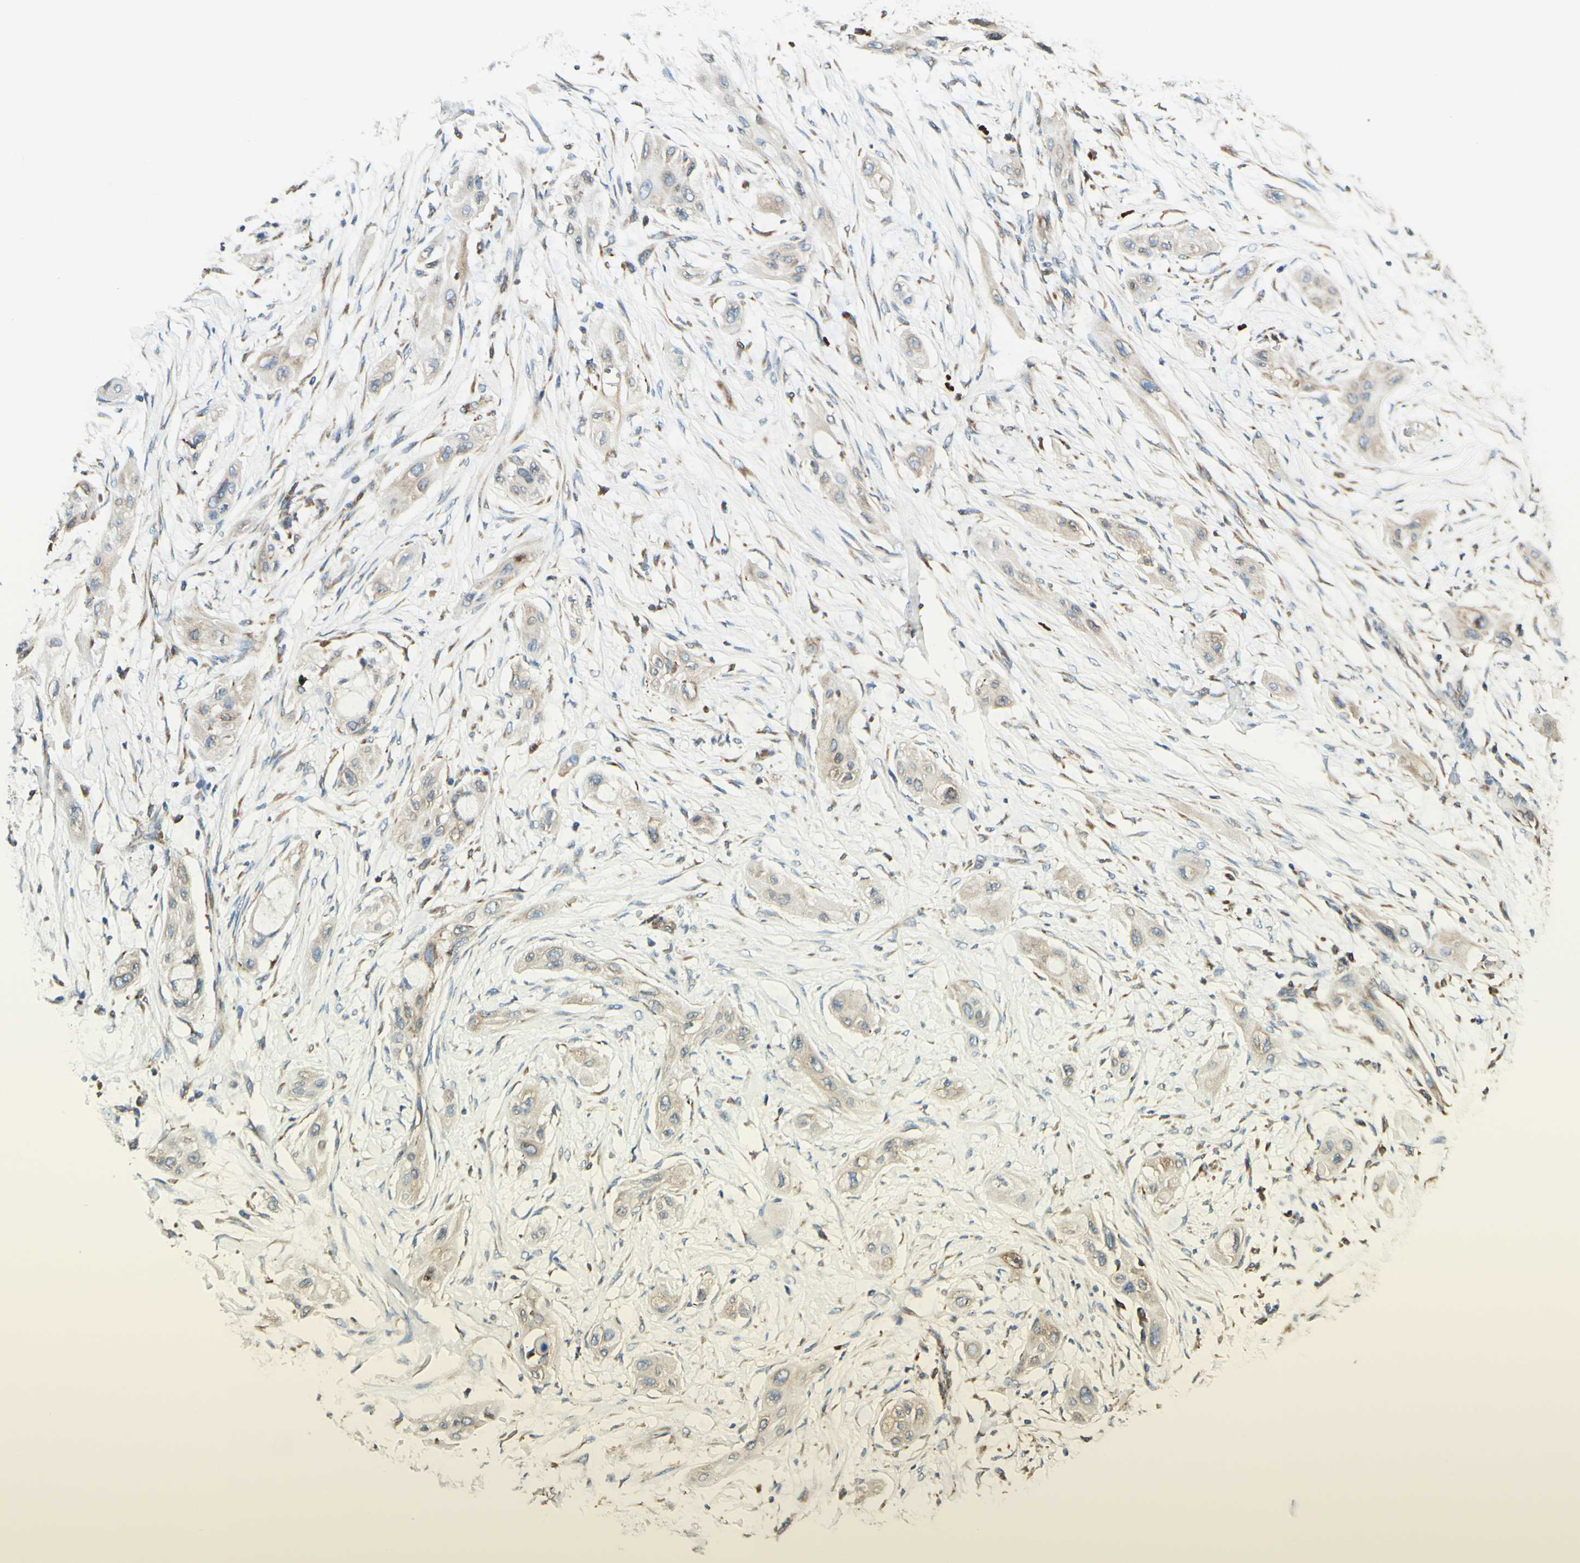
{"staining": {"intensity": "weak", "quantity": ">75%", "location": "cytoplasmic/membranous"}, "tissue": "lung cancer", "cell_type": "Tumor cells", "image_type": "cancer", "snomed": [{"axis": "morphology", "description": "Squamous cell carcinoma, NOS"}, {"axis": "topography", "description": "Lung"}], "caption": "Lung cancer stained with DAB (3,3'-diaminobenzidine) immunohistochemistry displays low levels of weak cytoplasmic/membranous expression in approximately >75% of tumor cells.", "gene": "DNAJB11", "patient": {"sex": "female", "age": 47}}